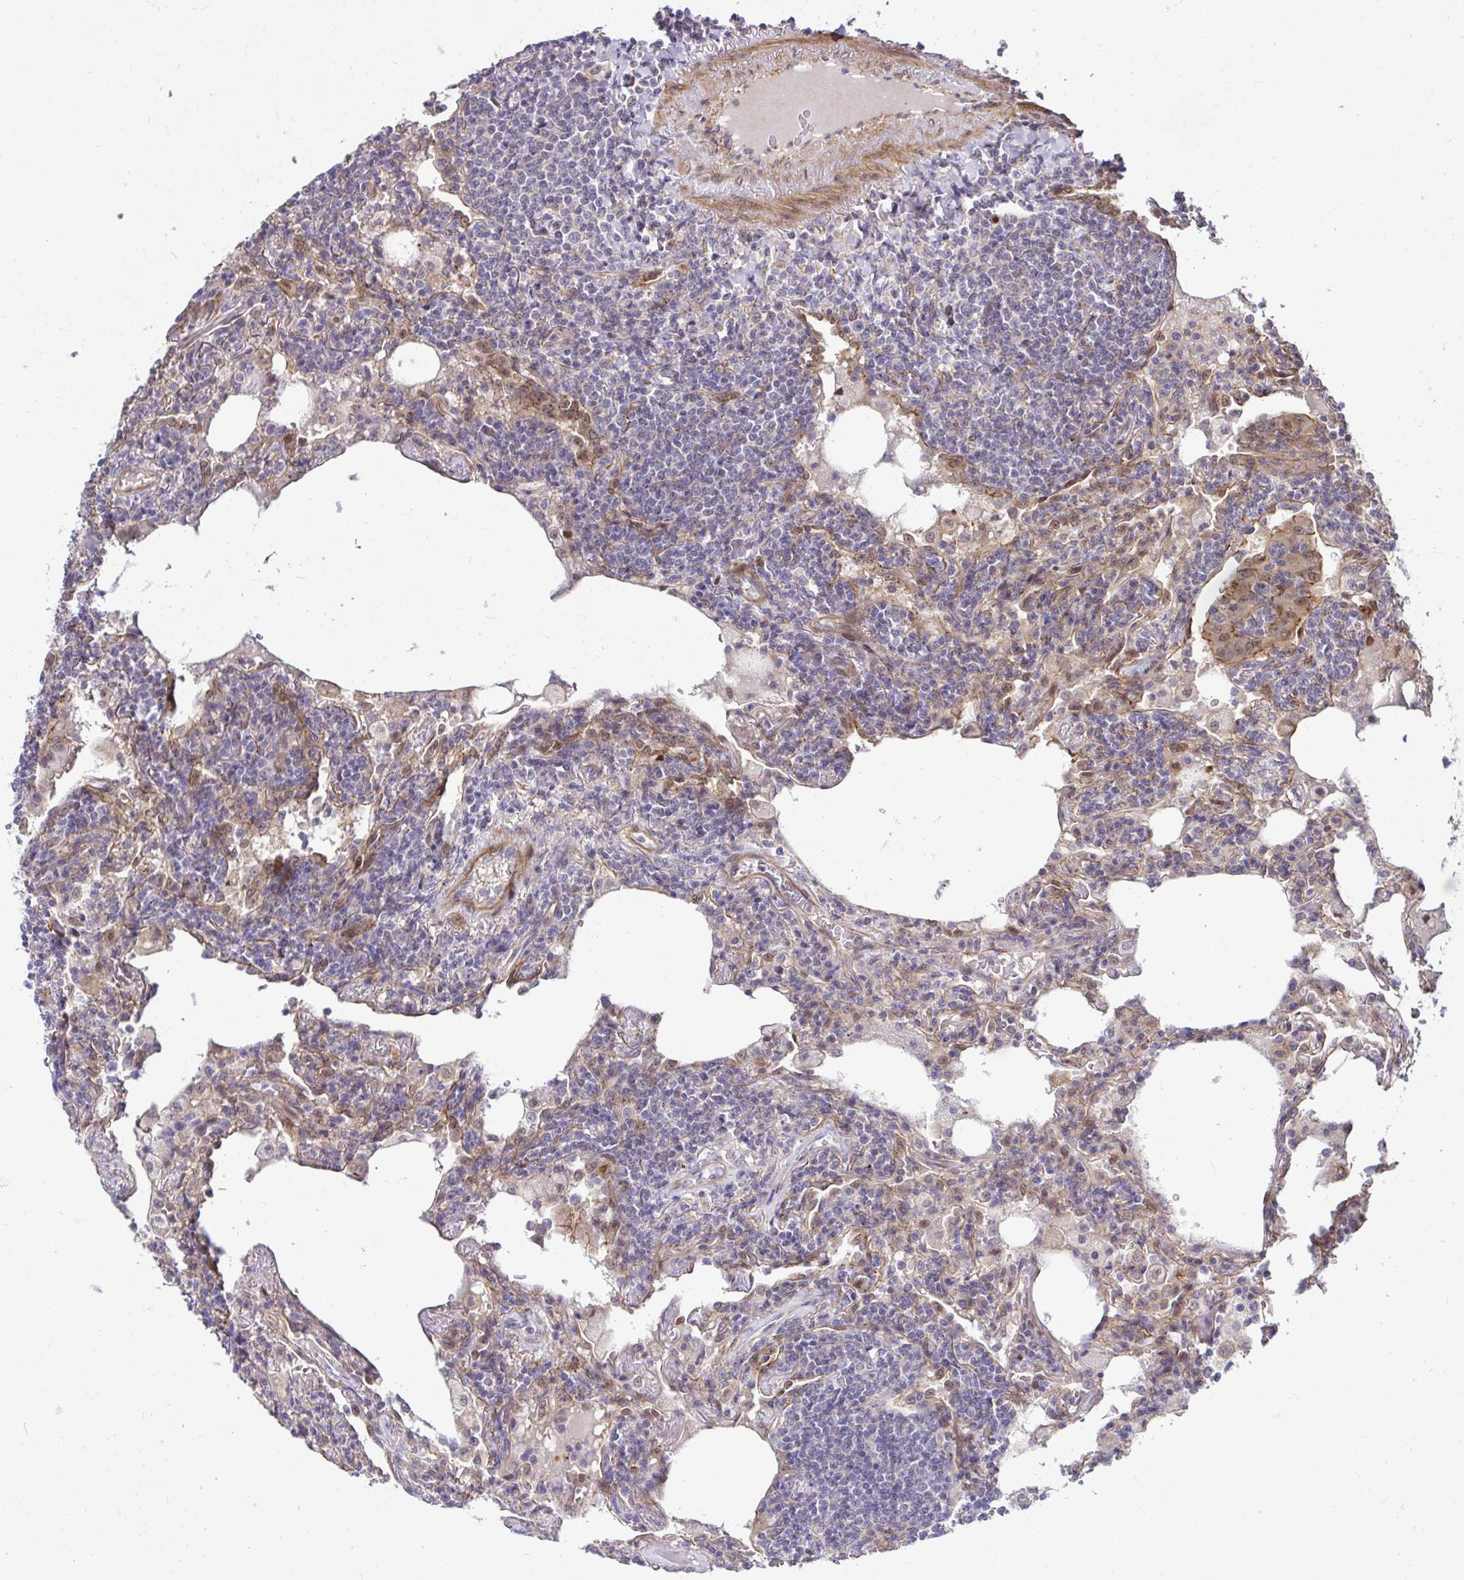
{"staining": {"intensity": "negative", "quantity": "none", "location": "none"}, "tissue": "lymphoma", "cell_type": "Tumor cells", "image_type": "cancer", "snomed": [{"axis": "morphology", "description": "Malignant lymphoma, non-Hodgkin's type, Low grade"}, {"axis": "topography", "description": "Lung"}], "caption": "Immunohistochemistry (IHC) of malignant lymphoma, non-Hodgkin's type (low-grade) demonstrates no staining in tumor cells.", "gene": "TRIP6", "patient": {"sex": "female", "age": 71}}